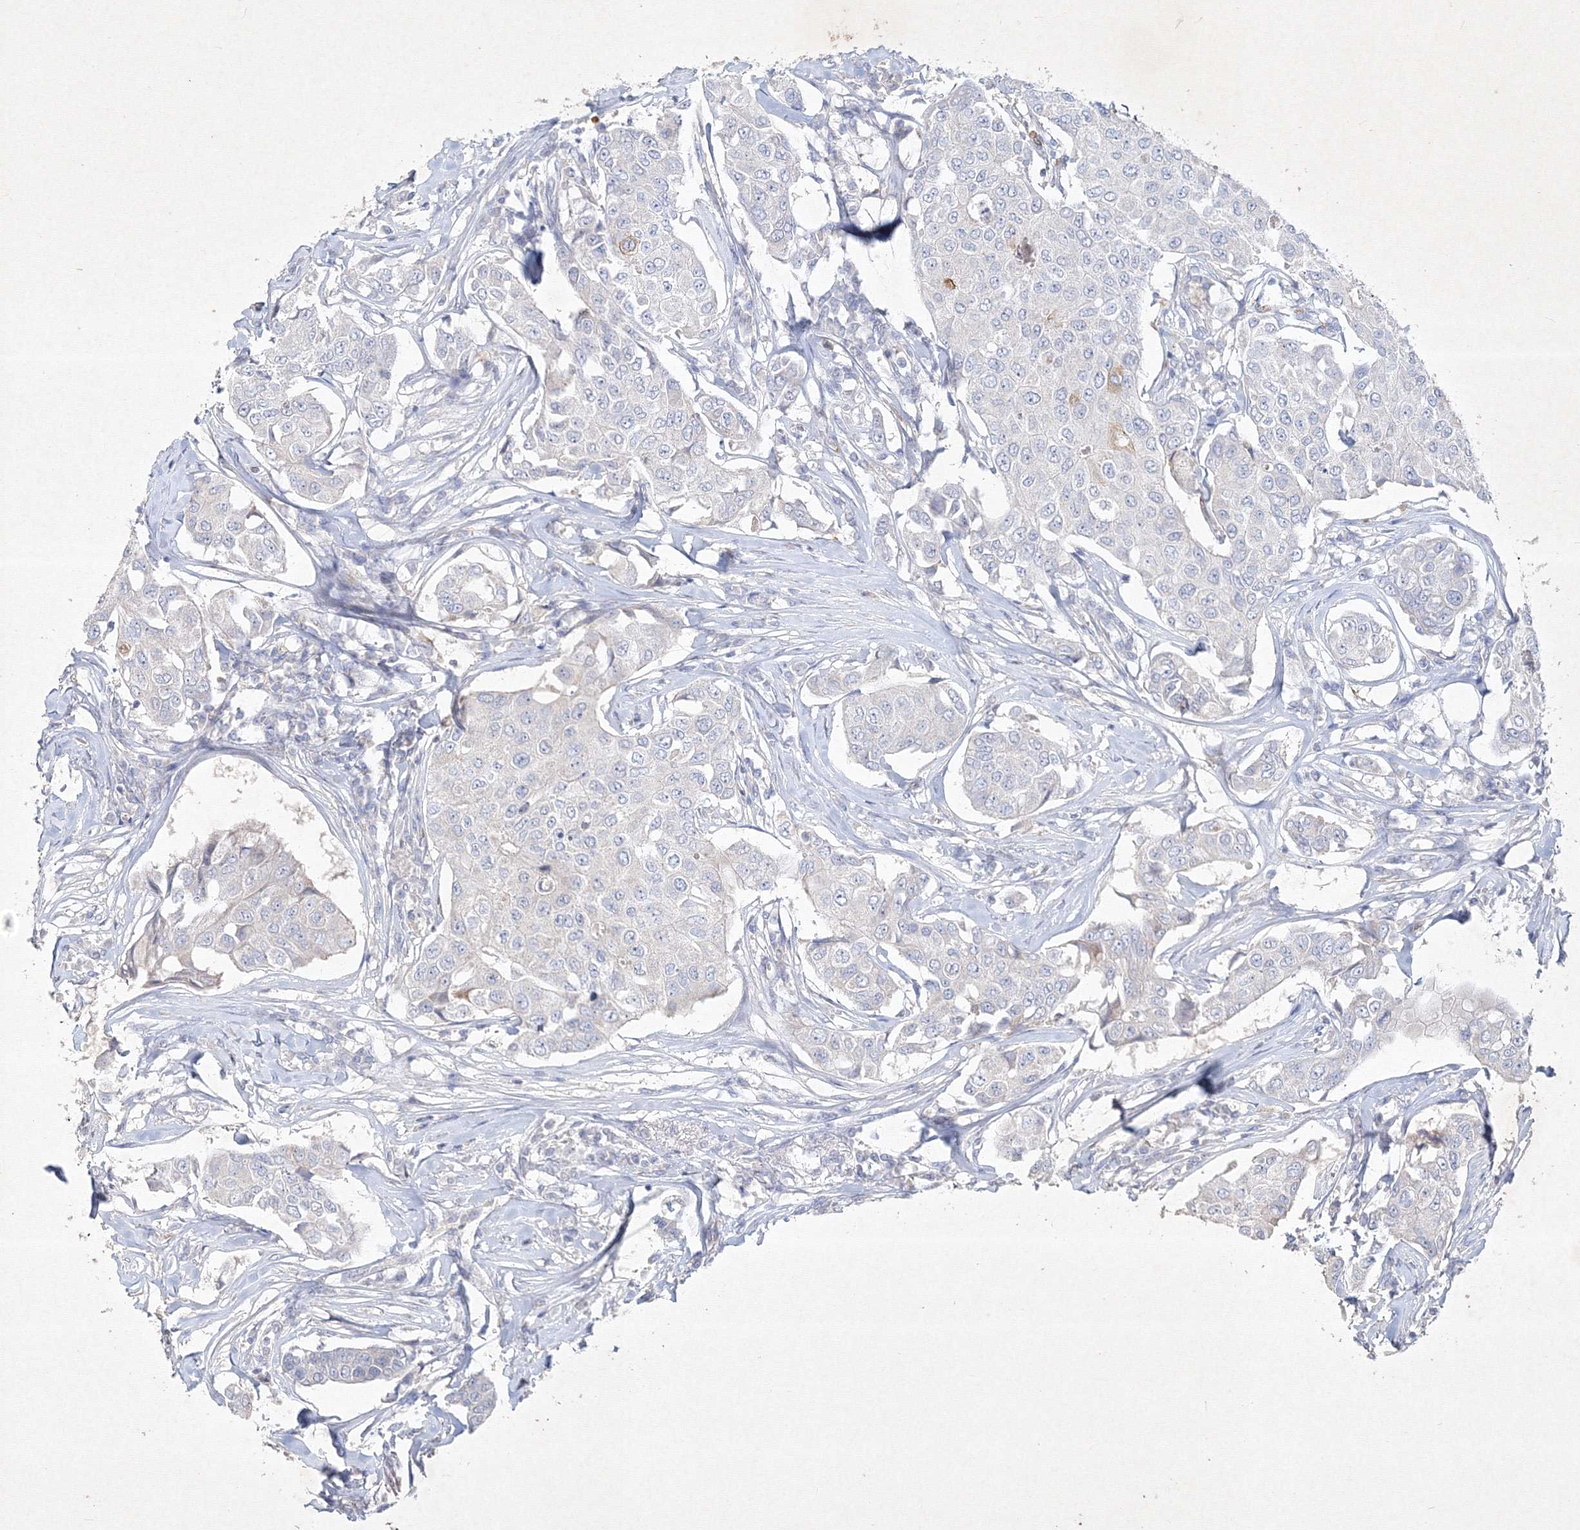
{"staining": {"intensity": "negative", "quantity": "none", "location": "none"}, "tissue": "breast cancer", "cell_type": "Tumor cells", "image_type": "cancer", "snomed": [{"axis": "morphology", "description": "Duct carcinoma"}, {"axis": "topography", "description": "Breast"}], "caption": "IHC photomicrograph of human breast cancer (invasive ductal carcinoma) stained for a protein (brown), which shows no staining in tumor cells.", "gene": "CXXC4", "patient": {"sex": "female", "age": 80}}